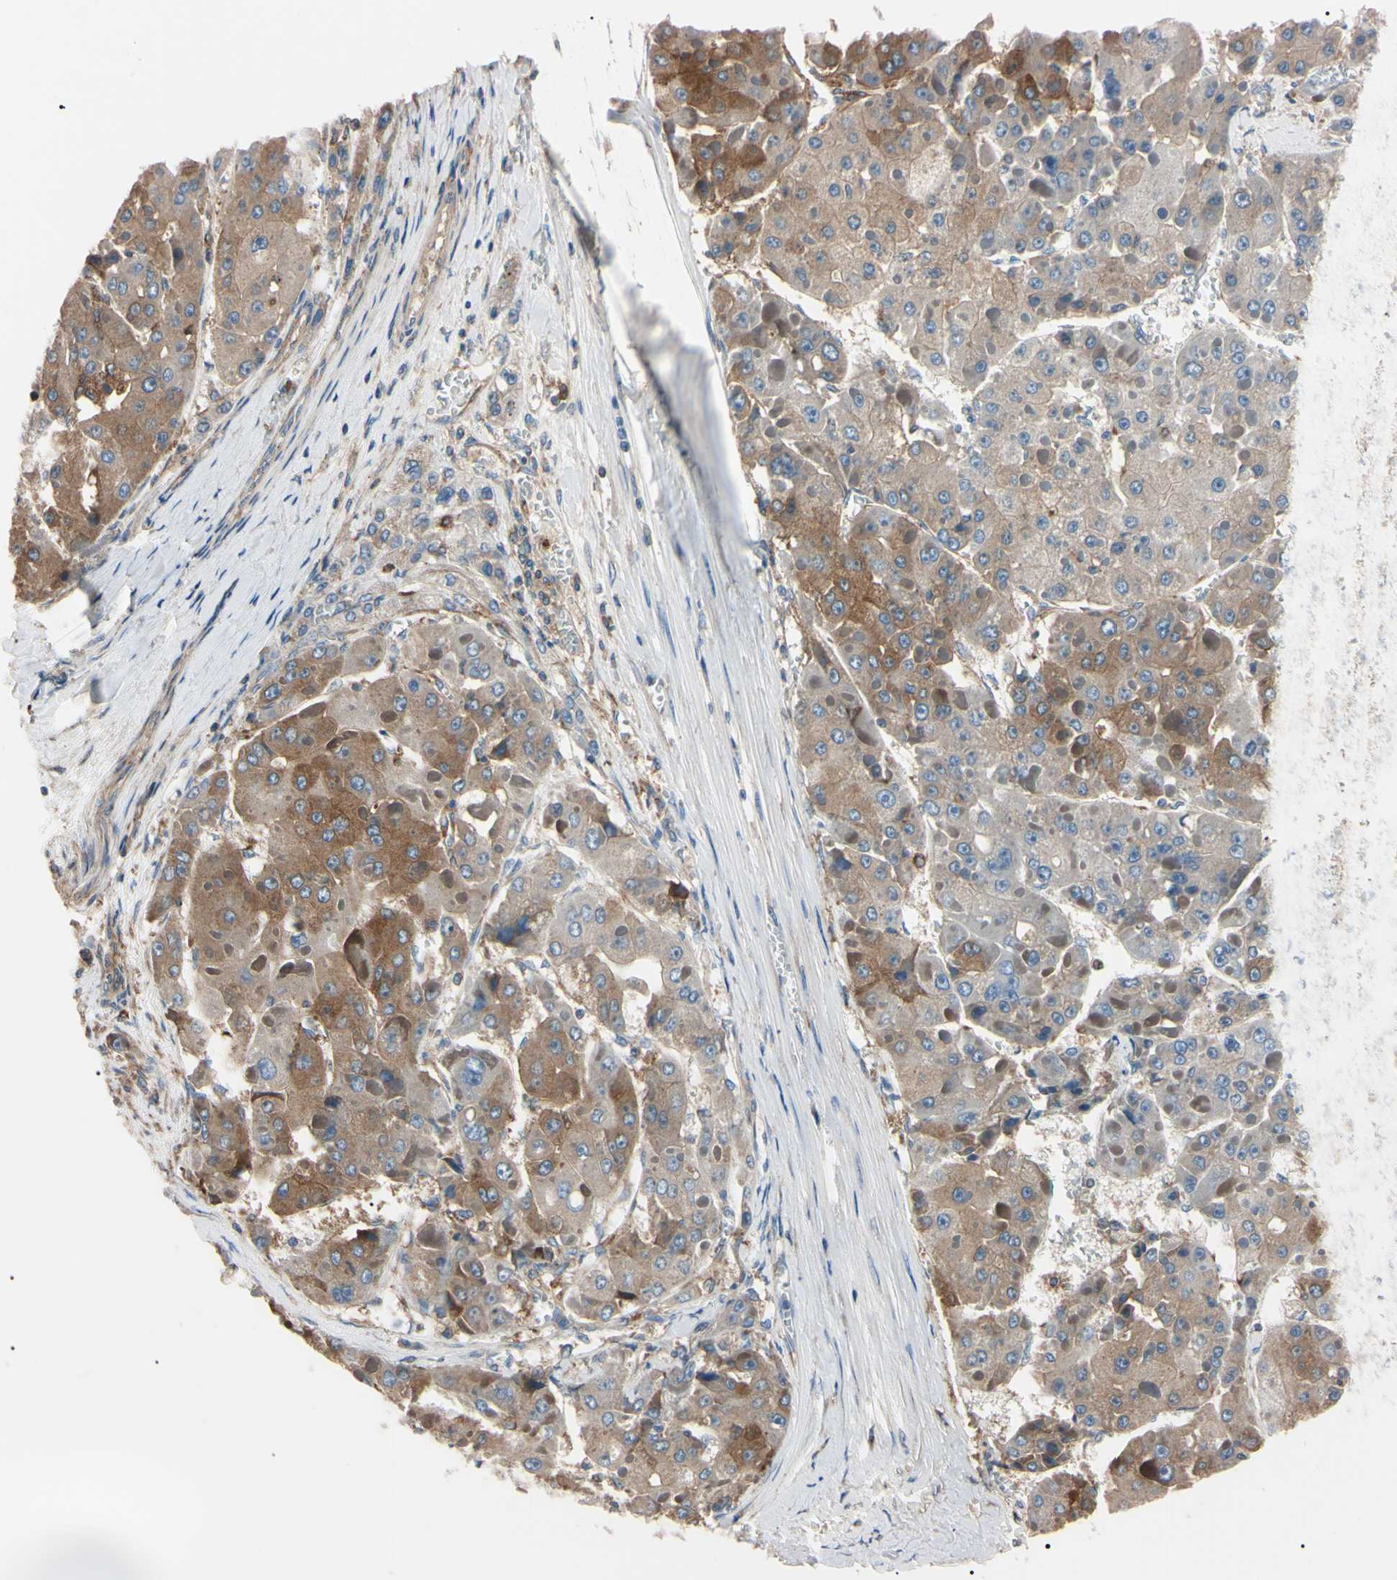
{"staining": {"intensity": "moderate", "quantity": ">75%", "location": "cytoplasmic/membranous"}, "tissue": "liver cancer", "cell_type": "Tumor cells", "image_type": "cancer", "snomed": [{"axis": "morphology", "description": "Carcinoma, Hepatocellular, NOS"}, {"axis": "topography", "description": "Liver"}], "caption": "Liver hepatocellular carcinoma was stained to show a protein in brown. There is medium levels of moderate cytoplasmic/membranous expression in about >75% of tumor cells.", "gene": "PRKACA", "patient": {"sex": "female", "age": 73}}